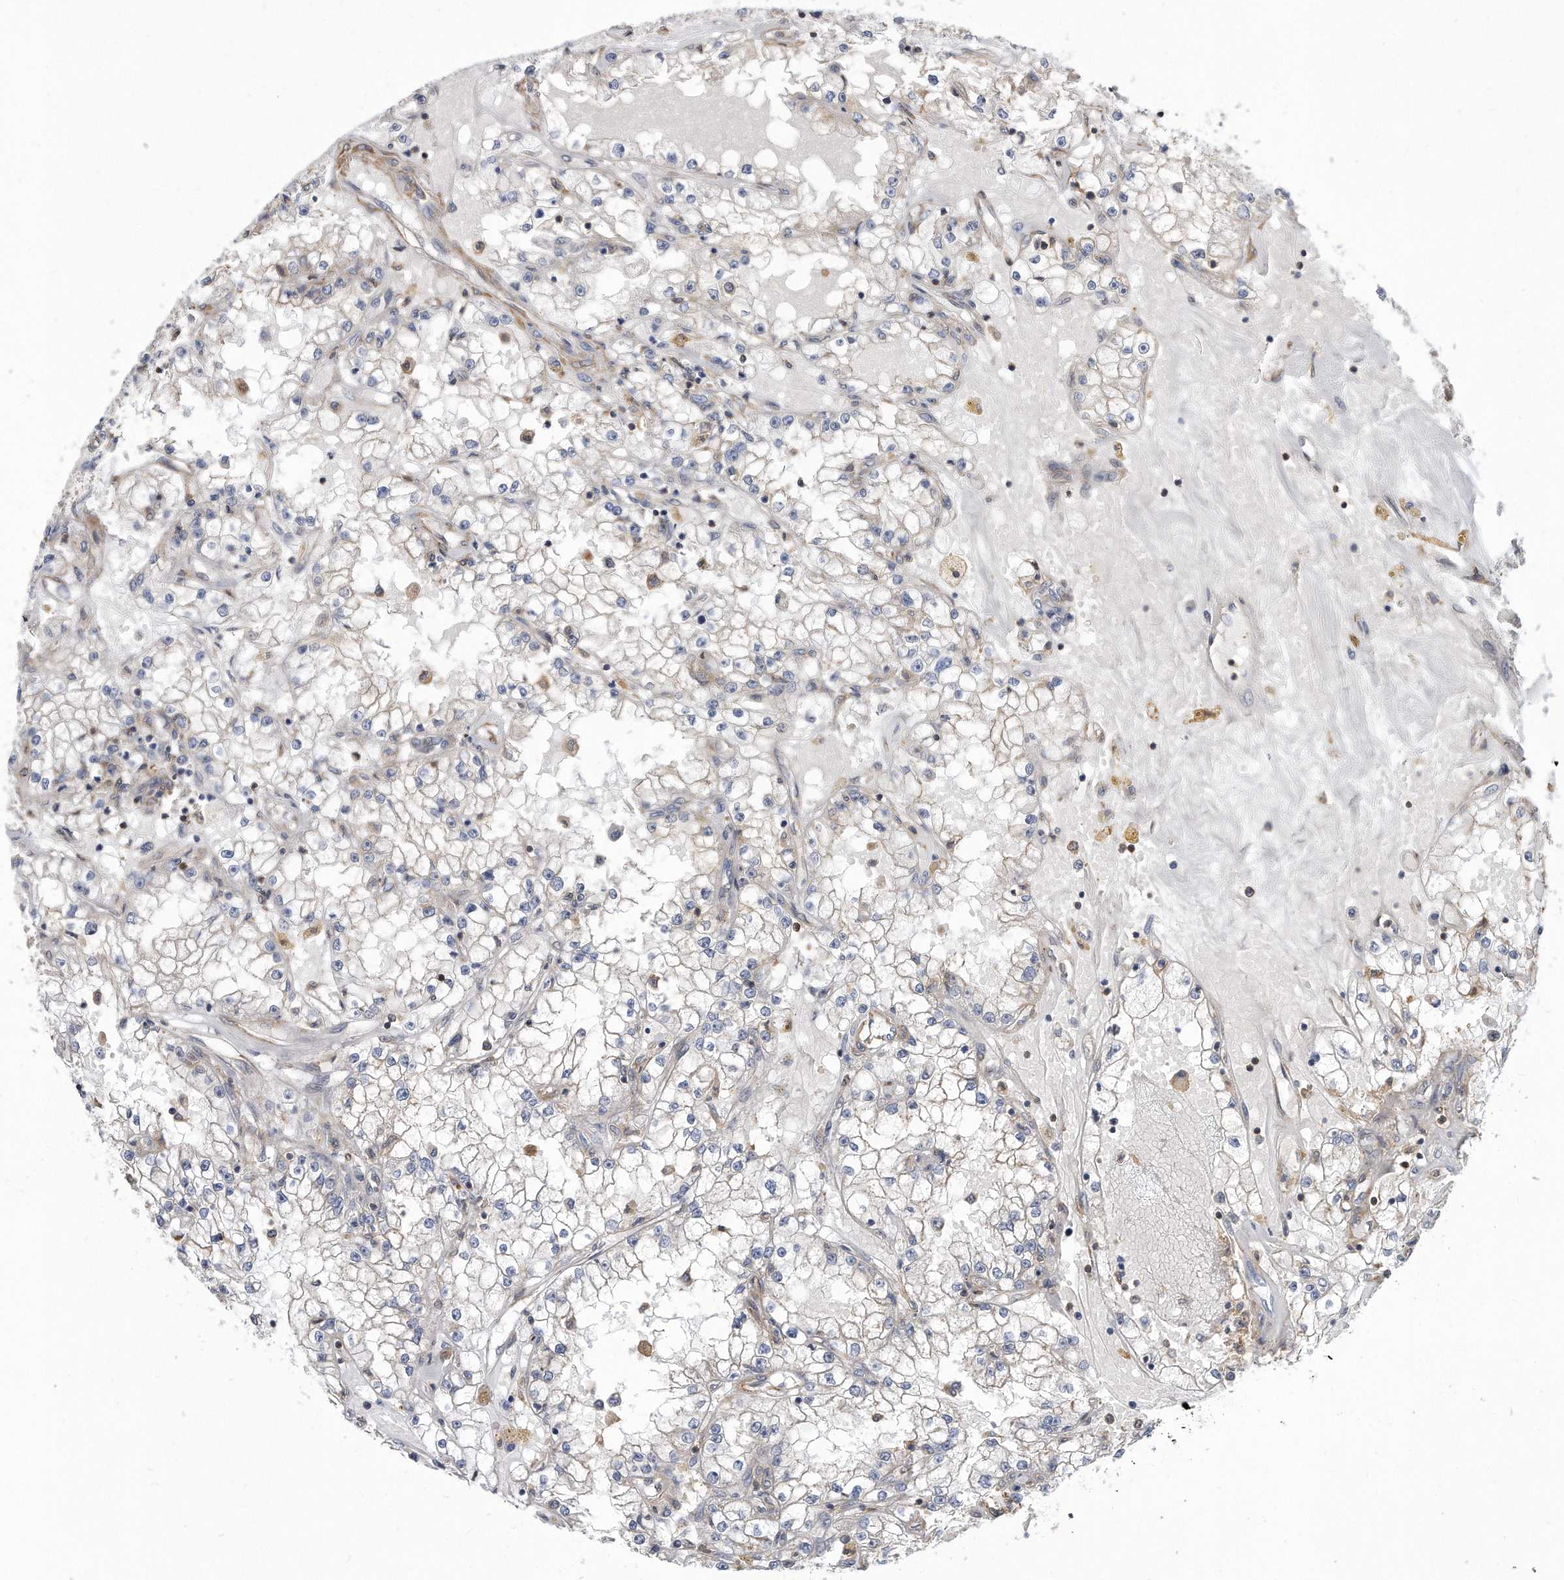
{"staining": {"intensity": "negative", "quantity": "none", "location": "none"}, "tissue": "renal cancer", "cell_type": "Tumor cells", "image_type": "cancer", "snomed": [{"axis": "morphology", "description": "Adenocarcinoma, NOS"}, {"axis": "topography", "description": "Kidney"}], "caption": "DAB immunohistochemical staining of adenocarcinoma (renal) shows no significant expression in tumor cells.", "gene": "TCP1", "patient": {"sex": "male", "age": 56}}